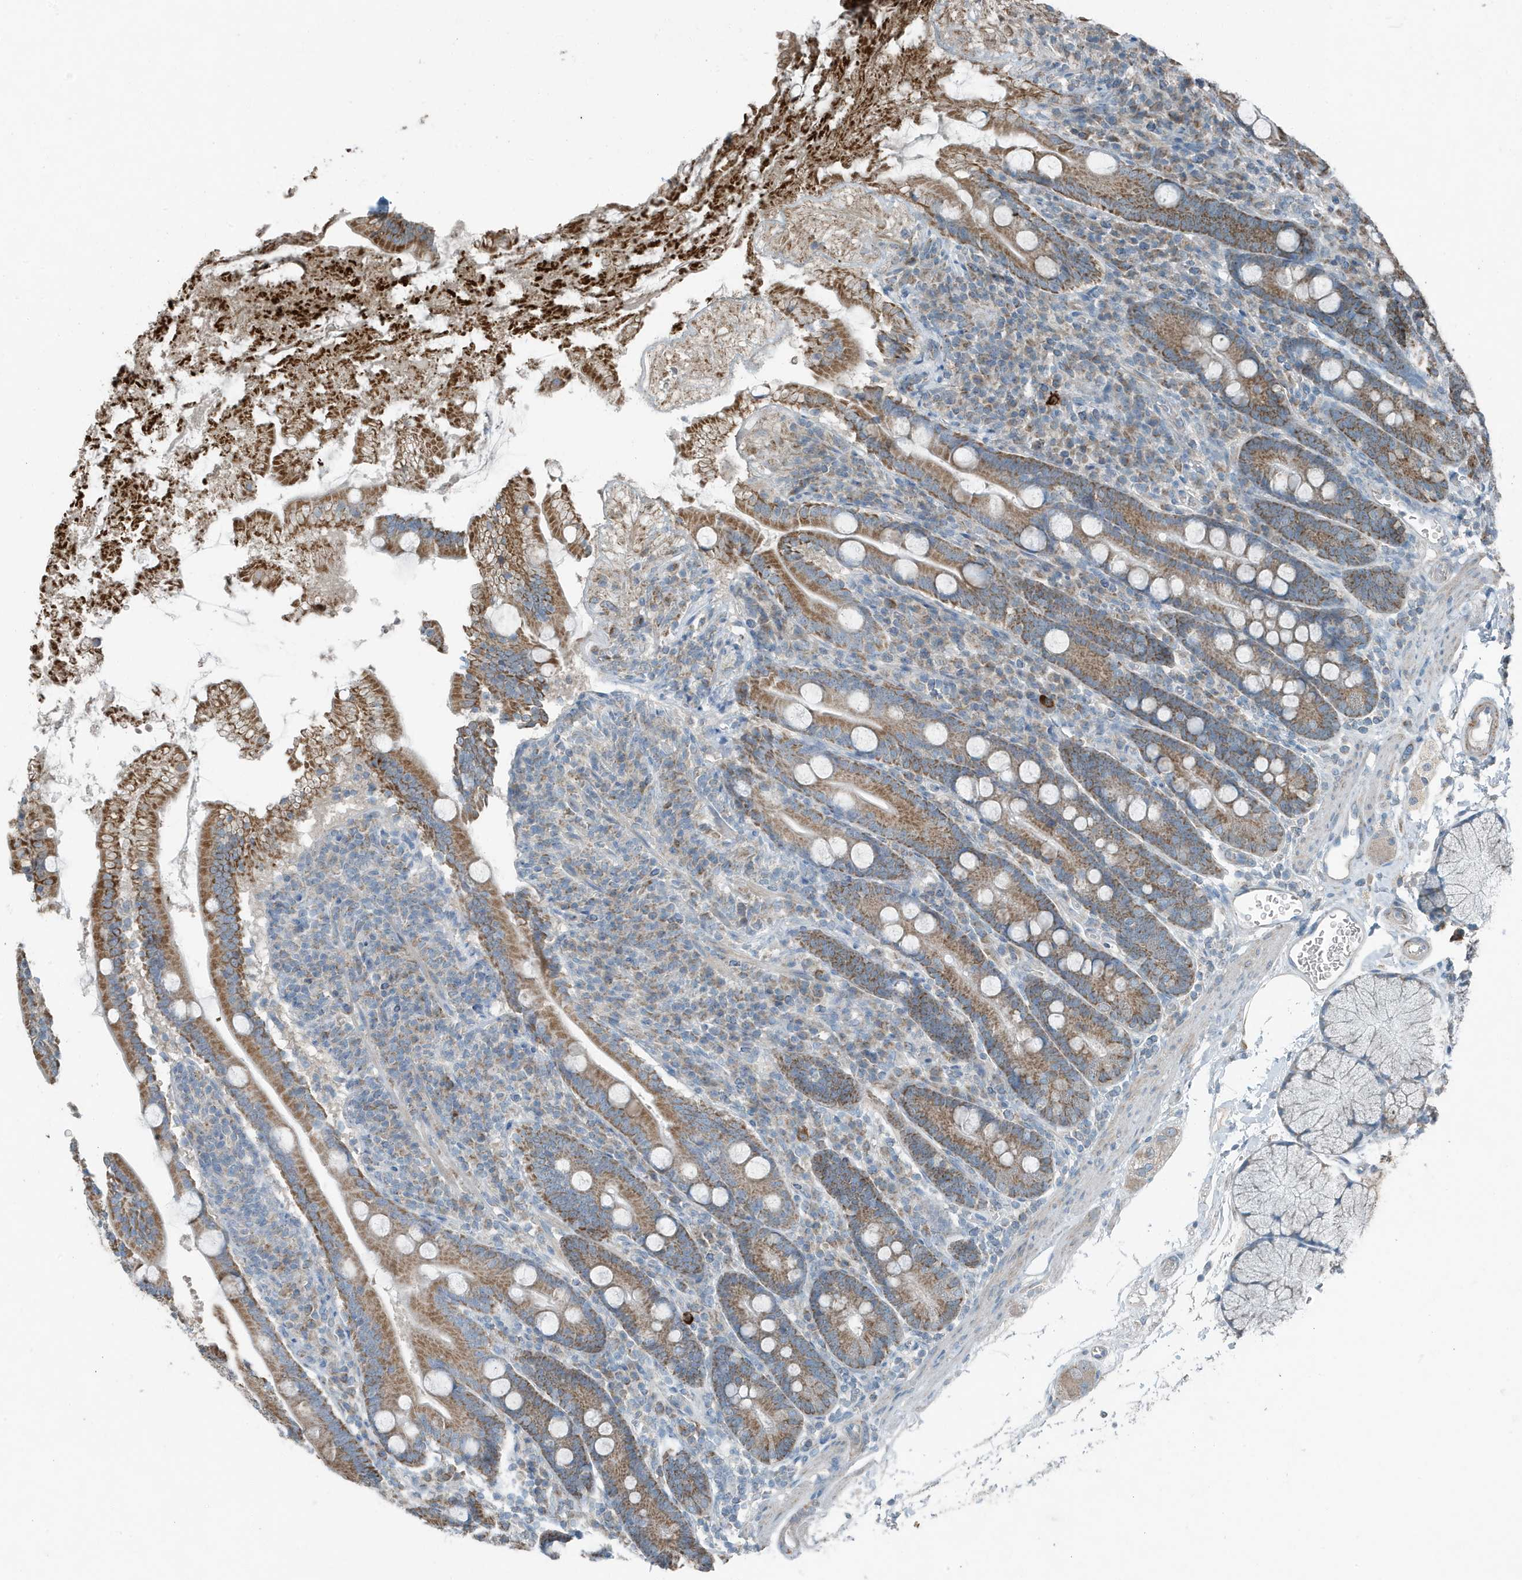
{"staining": {"intensity": "moderate", "quantity": ">75%", "location": "cytoplasmic/membranous"}, "tissue": "duodenum", "cell_type": "Glandular cells", "image_type": "normal", "snomed": [{"axis": "morphology", "description": "Normal tissue, NOS"}, {"axis": "topography", "description": "Duodenum"}], "caption": "Protein staining of normal duodenum shows moderate cytoplasmic/membranous positivity in approximately >75% of glandular cells. The staining was performed using DAB (3,3'-diaminobenzidine), with brown indicating positive protein expression. Nuclei are stained blue with hematoxylin.", "gene": "MT", "patient": {"sex": "male", "age": 35}}